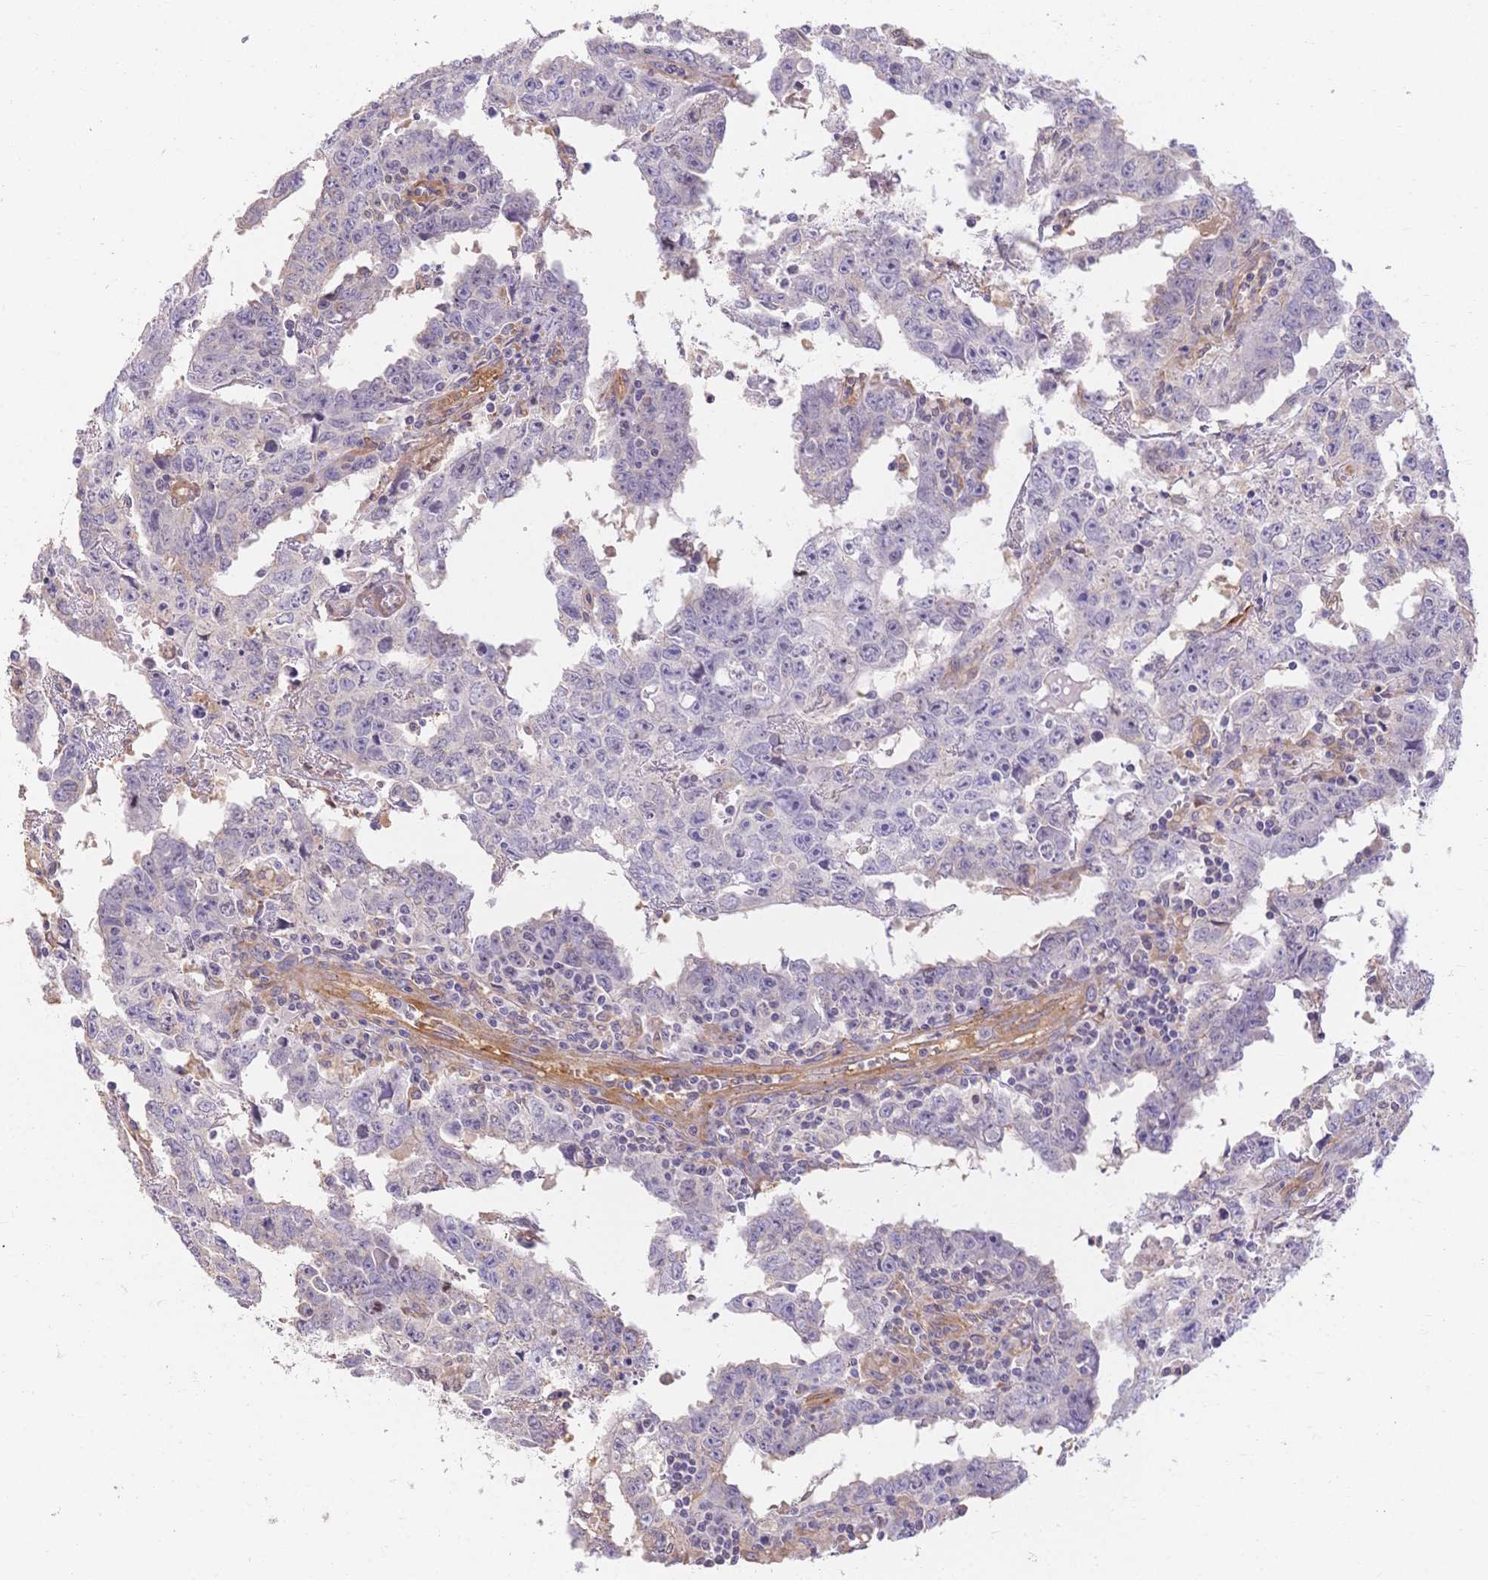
{"staining": {"intensity": "negative", "quantity": "none", "location": "none"}, "tissue": "testis cancer", "cell_type": "Tumor cells", "image_type": "cancer", "snomed": [{"axis": "morphology", "description": "Carcinoma, Embryonal, NOS"}, {"axis": "topography", "description": "Testis"}], "caption": "Tumor cells are negative for brown protein staining in testis cancer (embryonal carcinoma).", "gene": "HS3ST5", "patient": {"sex": "male", "age": 22}}